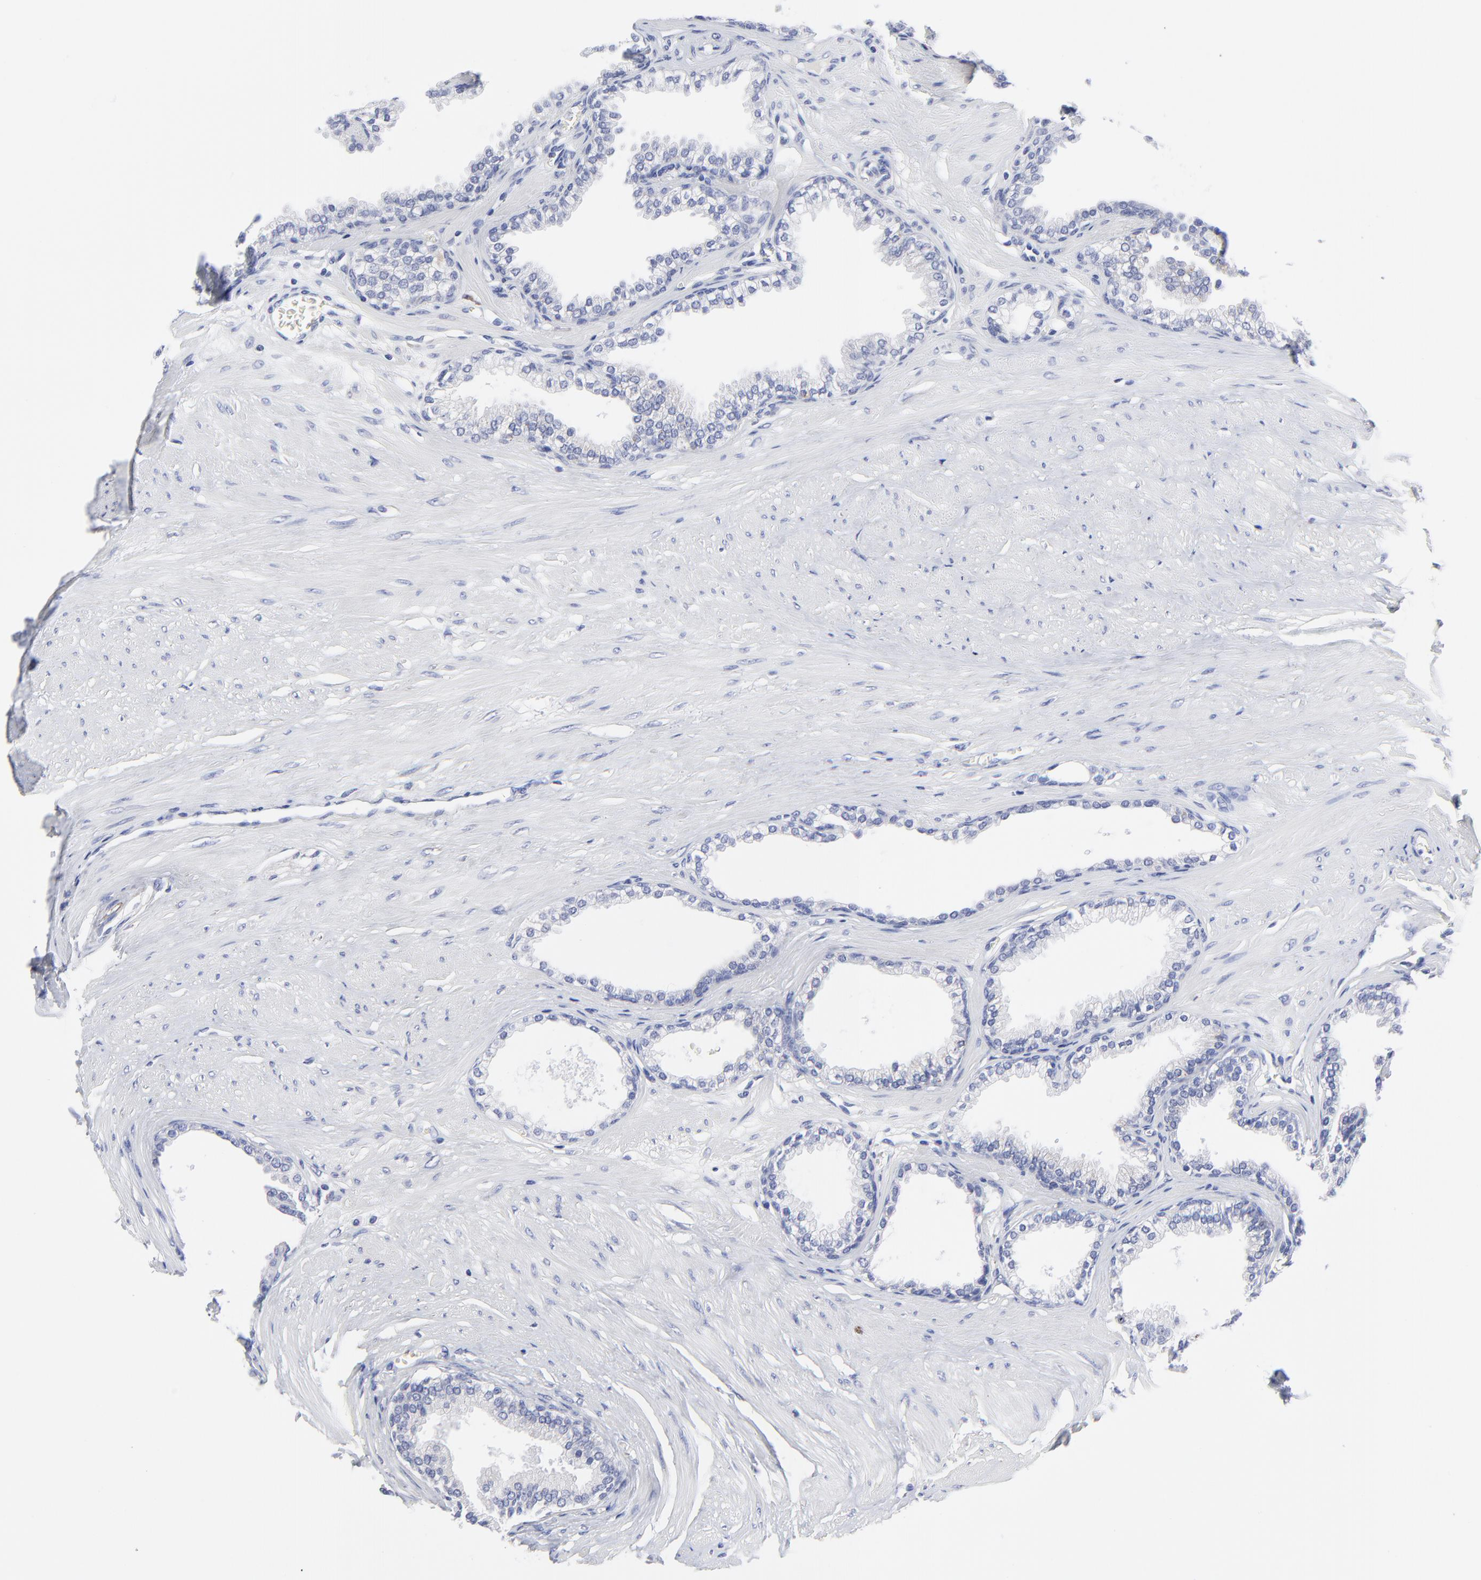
{"staining": {"intensity": "negative", "quantity": "none", "location": "none"}, "tissue": "prostate", "cell_type": "Glandular cells", "image_type": "normal", "snomed": [{"axis": "morphology", "description": "Normal tissue, NOS"}, {"axis": "topography", "description": "Prostate"}], "caption": "Immunohistochemical staining of unremarkable human prostate reveals no significant positivity in glandular cells.", "gene": "DUSP9", "patient": {"sex": "male", "age": 64}}